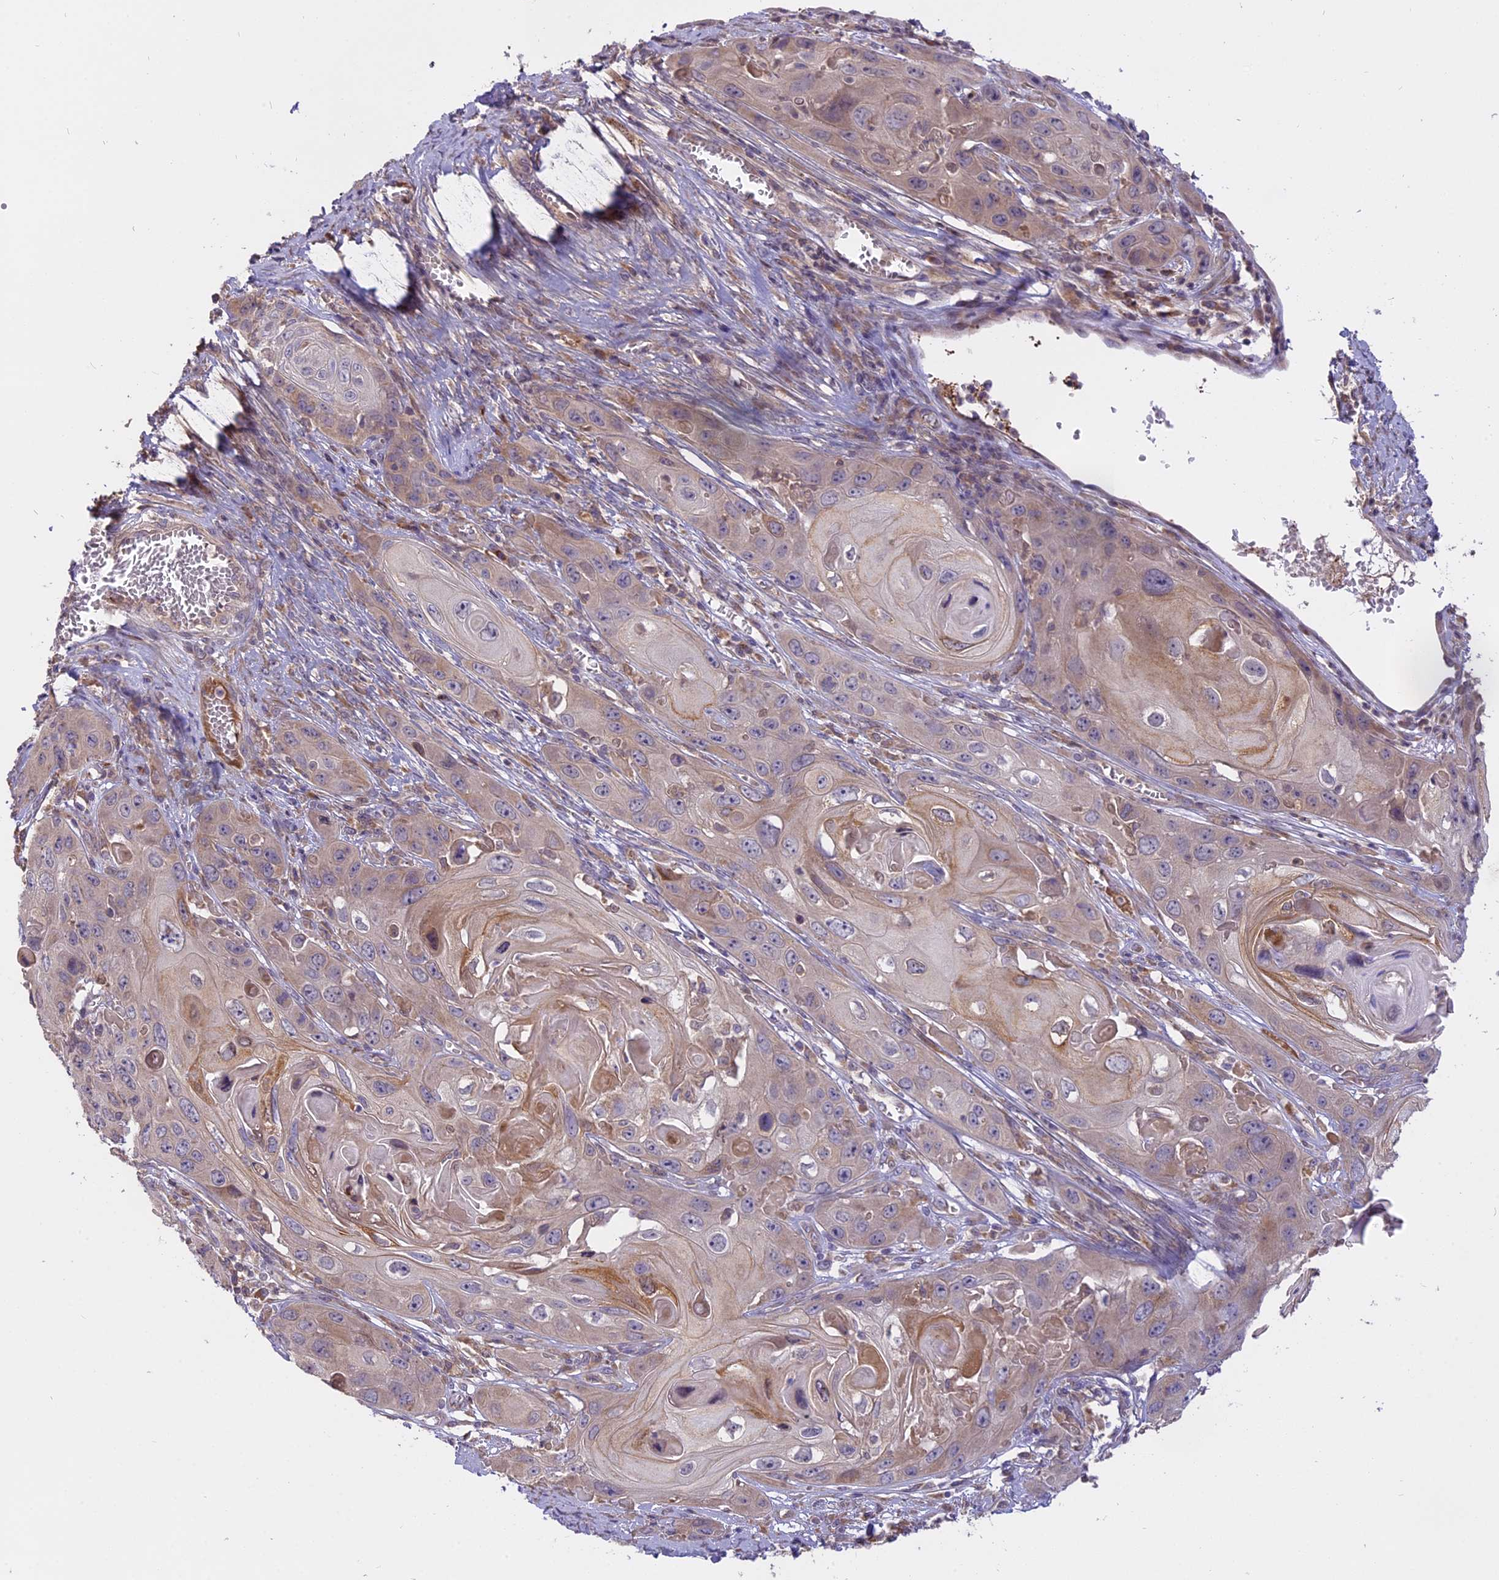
{"staining": {"intensity": "weak", "quantity": "25%-75%", "location": "cytoplasmic/membranous"}, "tissue": "skin cancer", "cell_type": "Tumor cells", "image_type": "cancer", "snomed": [{"axis": "morphology", "description": "Squamous cell carcinoma, NOS"}, {"axis": "topography", "description": "Skin"}], "caption": "Immunohistochemistry (IHC) (DAB) staining of skin squamous cell carcinoma exhibits weak cytoplasmic/membranous protein staining in about 25%-75% of tumor cells.", "gene": "MEMO1", "patient": {"sex": "male", "age": 55}}